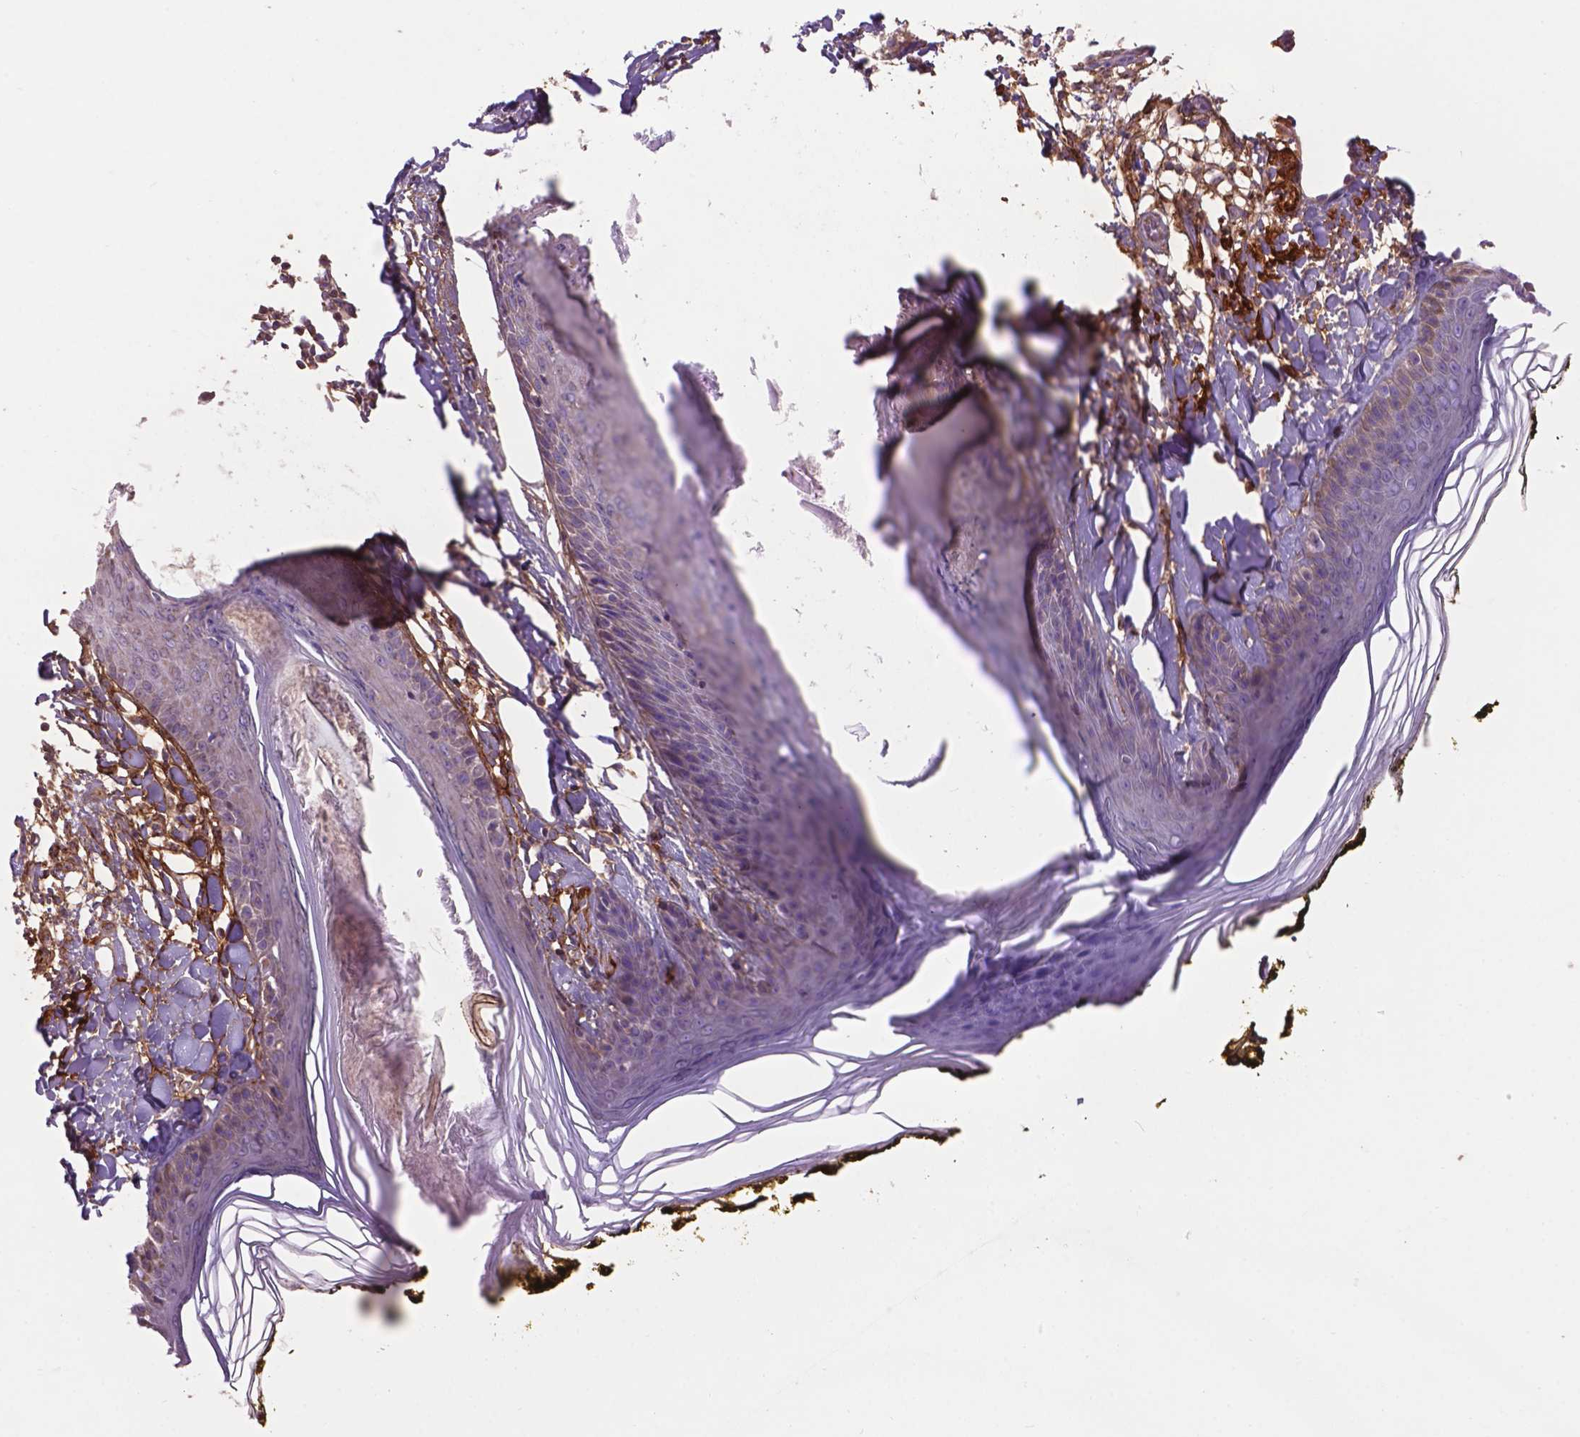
{"staining": {"intensity": "strong", "quantity": ">75%", "location": "cytoplasmic/membranous"}, "tissue": "skin", "cell_type": "Fibroblasts", "image_type": "normal", "snomed": [{"axis": "morphology", "description": "Normal tissue, NOS"}, {"axis": "topography", "description": "Skin"}], "caption": "An immunohistochemistry histopathology image of unremarkable tissue is shown. Protein staining in brown highlights strong cytoplasmic/membranous positivity in skin within fibroblasts.", "gene": "LRRC3C", "patient": {"sex": "male", "age": 76}}